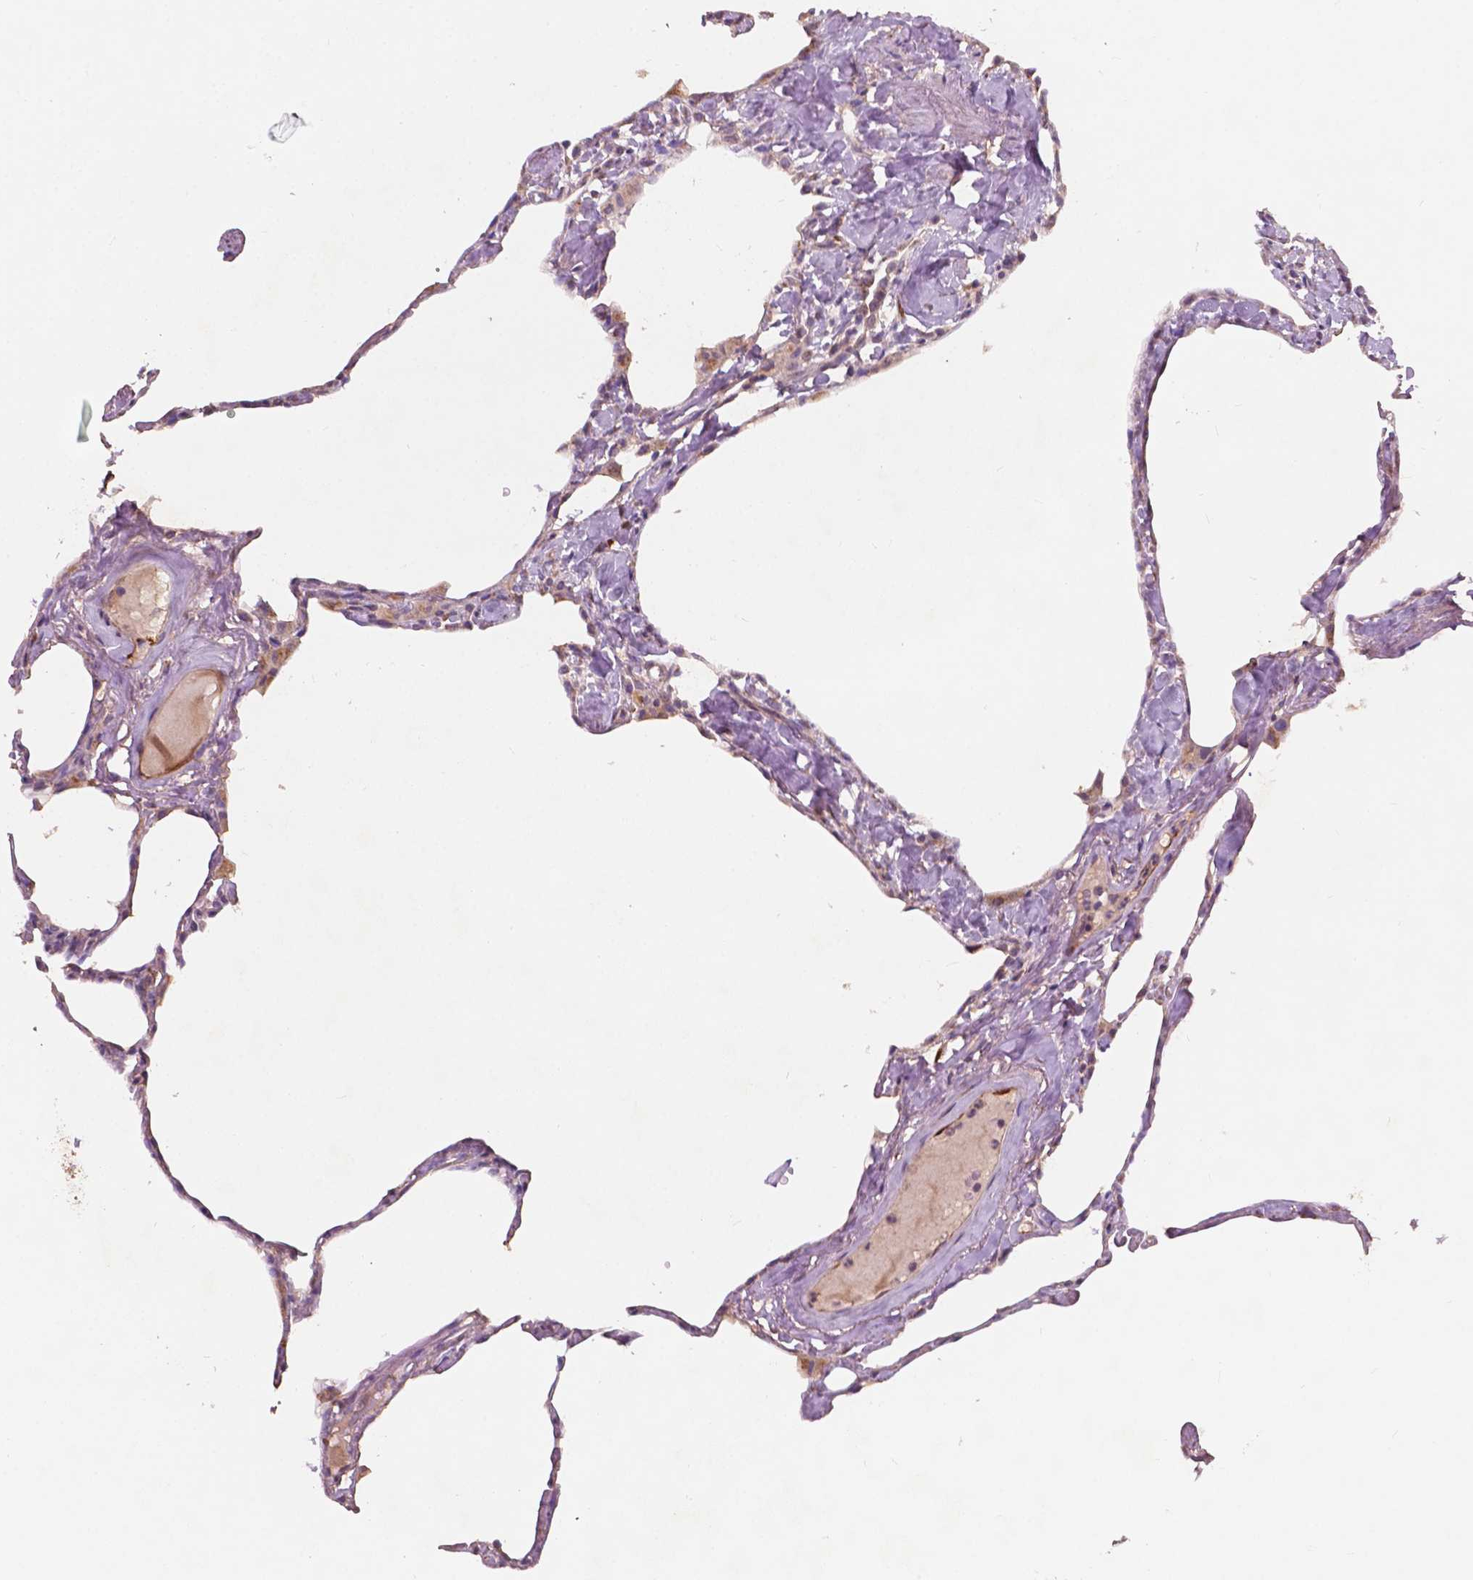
{"staining": {"intensity": "weak", "quantity": "<25%", "location": "cytoplasmic/membranous"}, "tissue": "lung", "cell_type": "Alveolar cells", "image_type": "normal", "snomed": [{"axis": "morphology", "description": "Normal tissue, NOS"}, {"axis": "topography", "description": "Lung"}], "caption": "Immunohistochemistry micrograph of normal lung: lung stained with DAB displays no significant protein positivity in alveolar cells.", "gene": "CHPT1", "patient": {"sex": "male", "age": 65}}